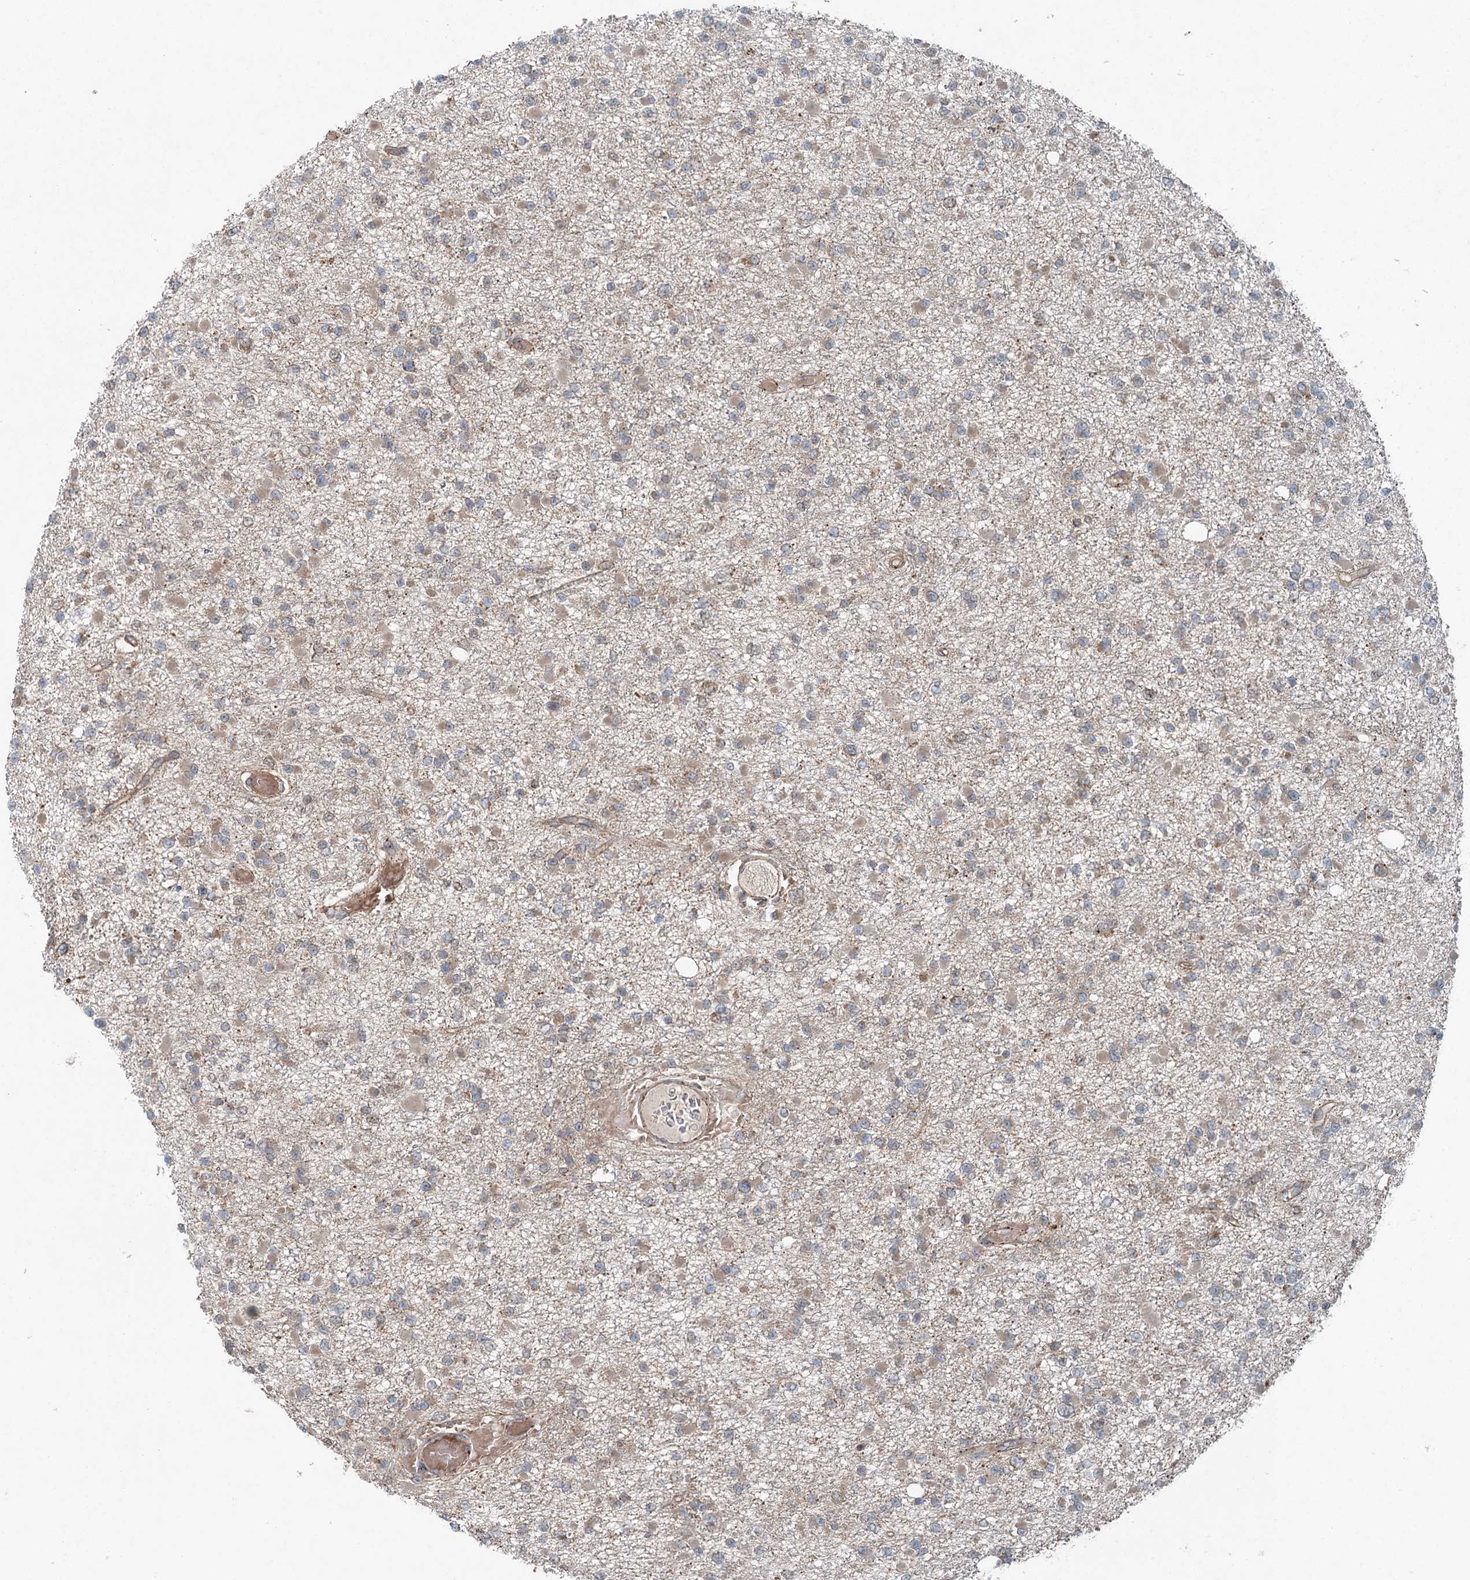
{"staining": {"intensity": "weak", "quantity": "25%-75%", "location": "cytoplasmic/membranous"}, "tissue": "glioma", "cell_type": "Tumor cells", "image_type": "cancer", "snomed": [{"axis": "morphology", "description": "Glioma, malignant, Low grade"}, {"axis": "topography", "description": "Brain"}], "caption": "Immunohistochemistry (IHC) photomicrograph of human glioma stained for a protein (brown), which exhibits low levels of weak cytoplasmic/membranous expression in about 25%-75% of tumor cells.", "gene": "SKIC3", "patient": {"sex": "female", "age": 22}}